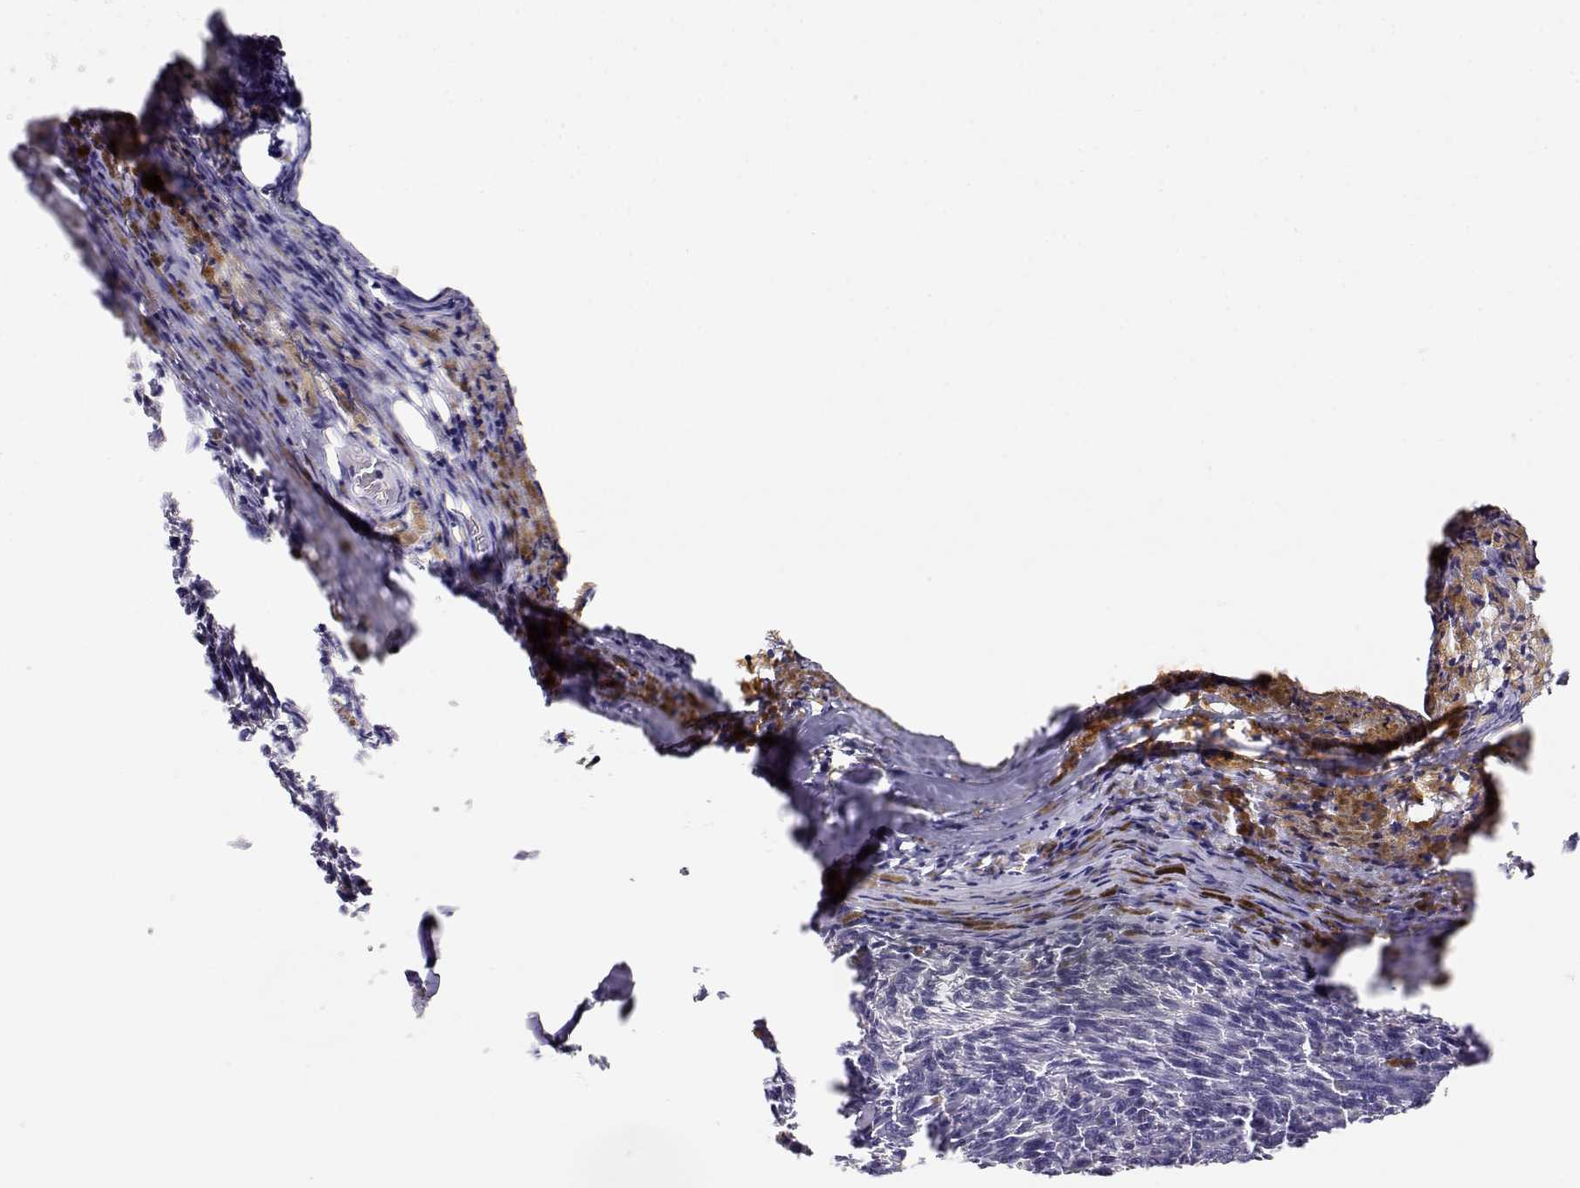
{"staining": {"intensity": "negative", "quantity": "none", "location": "none"}, "tissue": "melanoma", "cell_type": "Tumor cells", "image_type": "cancer", "snomed": [{"axis": "morphology", "description": "Malignant melanoma, NOS"}, {"axis": "topography", "description": "Skin"}], "caption": "Protein analysis of melanoma displays no significant staining in tumor cells.", "gene": "CDHR1", "patient": {"sex": "female", "age": 34}}